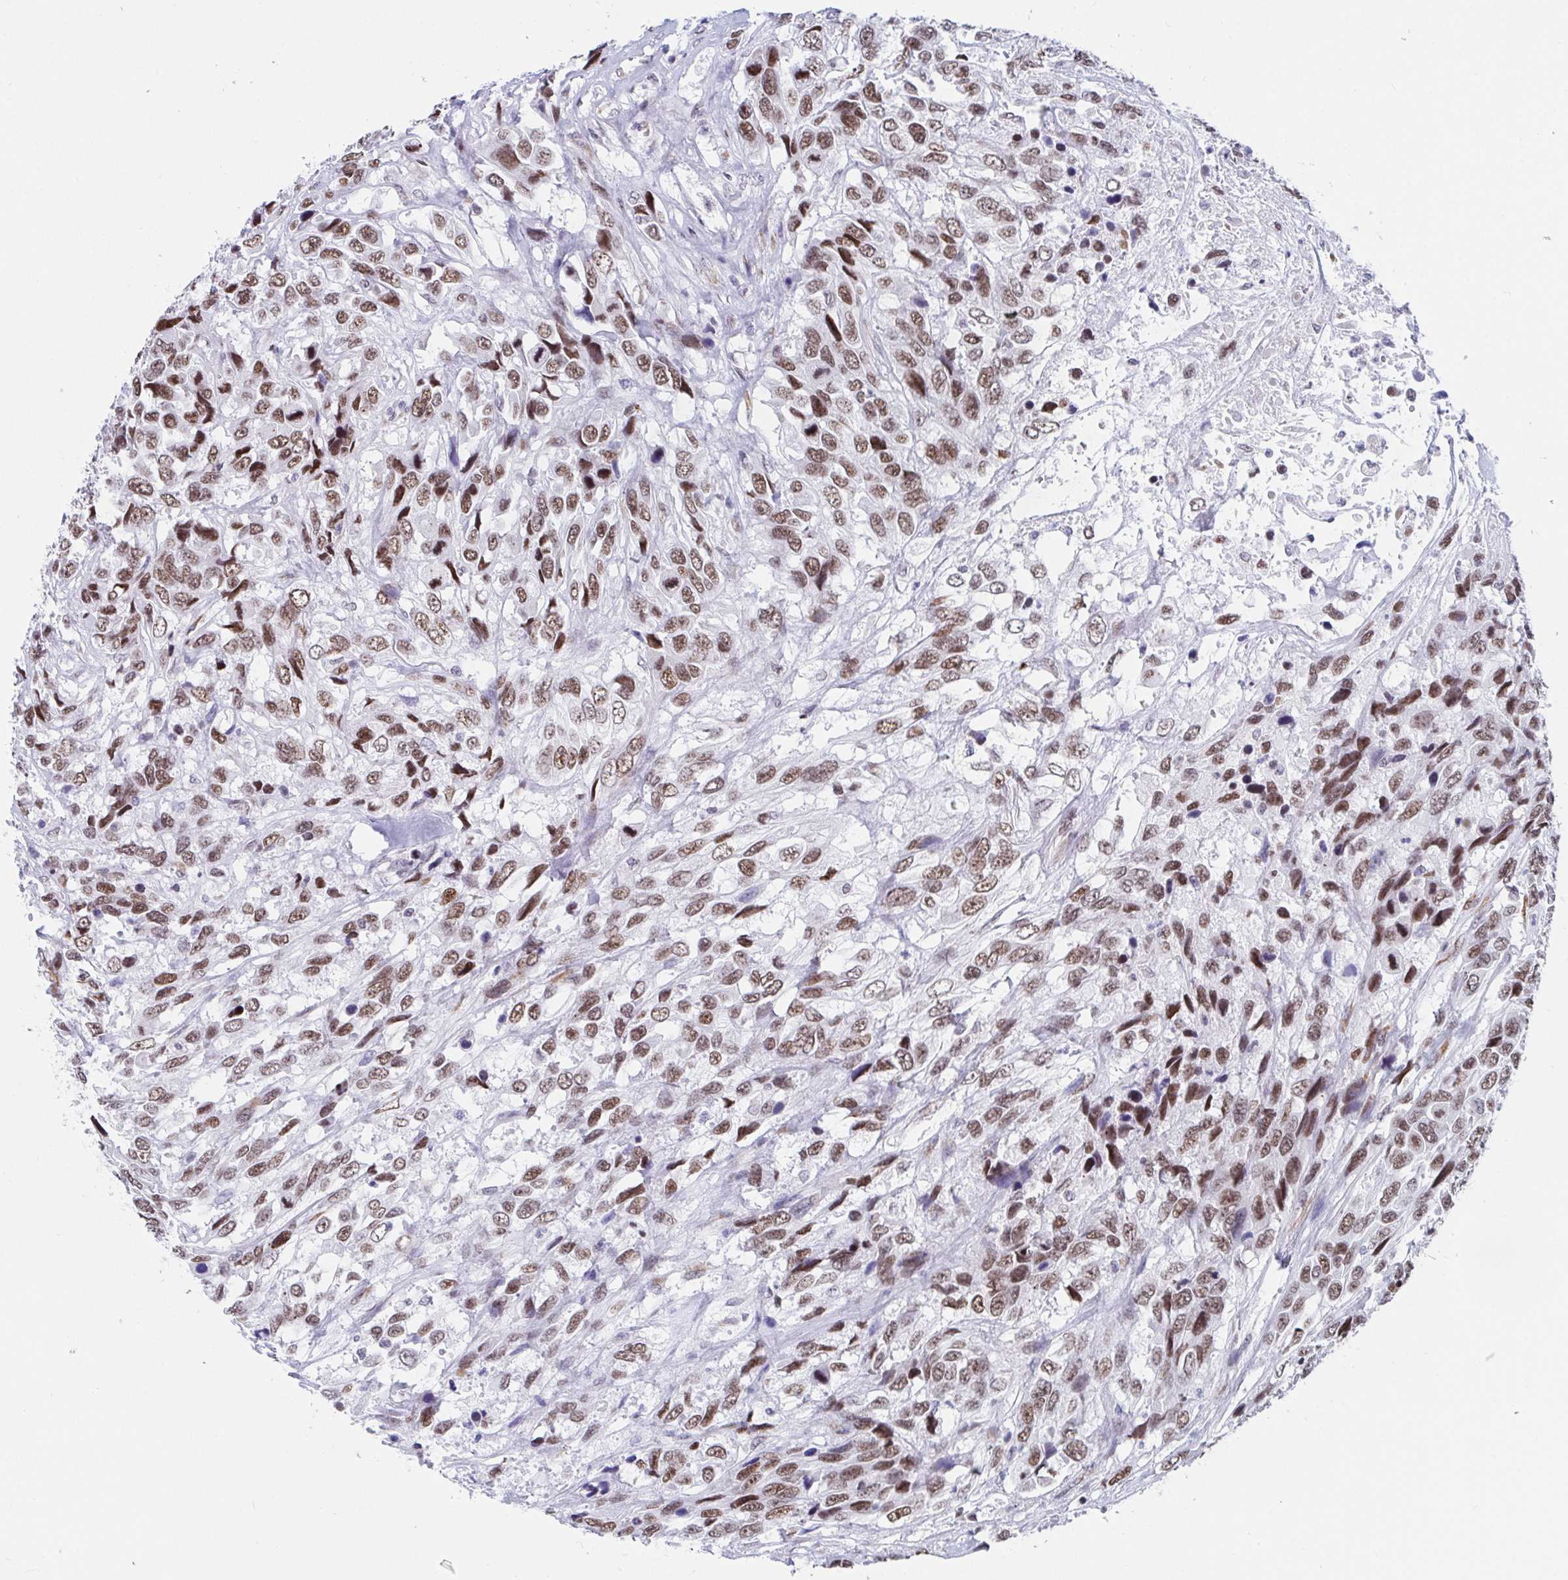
{"staining": {"intensity": "moderate", "quantity": ">75%", "location": "nuclear"}, "tissue": "urothelial cancer", "cell_type": "Tumor cells", "image_type": "cancer", "snomed": [{"axis": "morphology", "description": "Urothelial carcinoma, High grade"}, {"axis": "topography", "description": "Urinary bladder"}], "caption": "Immunohistochemical staining of urothelial cancer reveals moderate nuclear protein expression in about >75% of tumor cells. (Brightfield microscopy of DAB IHC at high magnification).", "gene": "WDR72", "patient": {"sex": "female", "age": 70}}